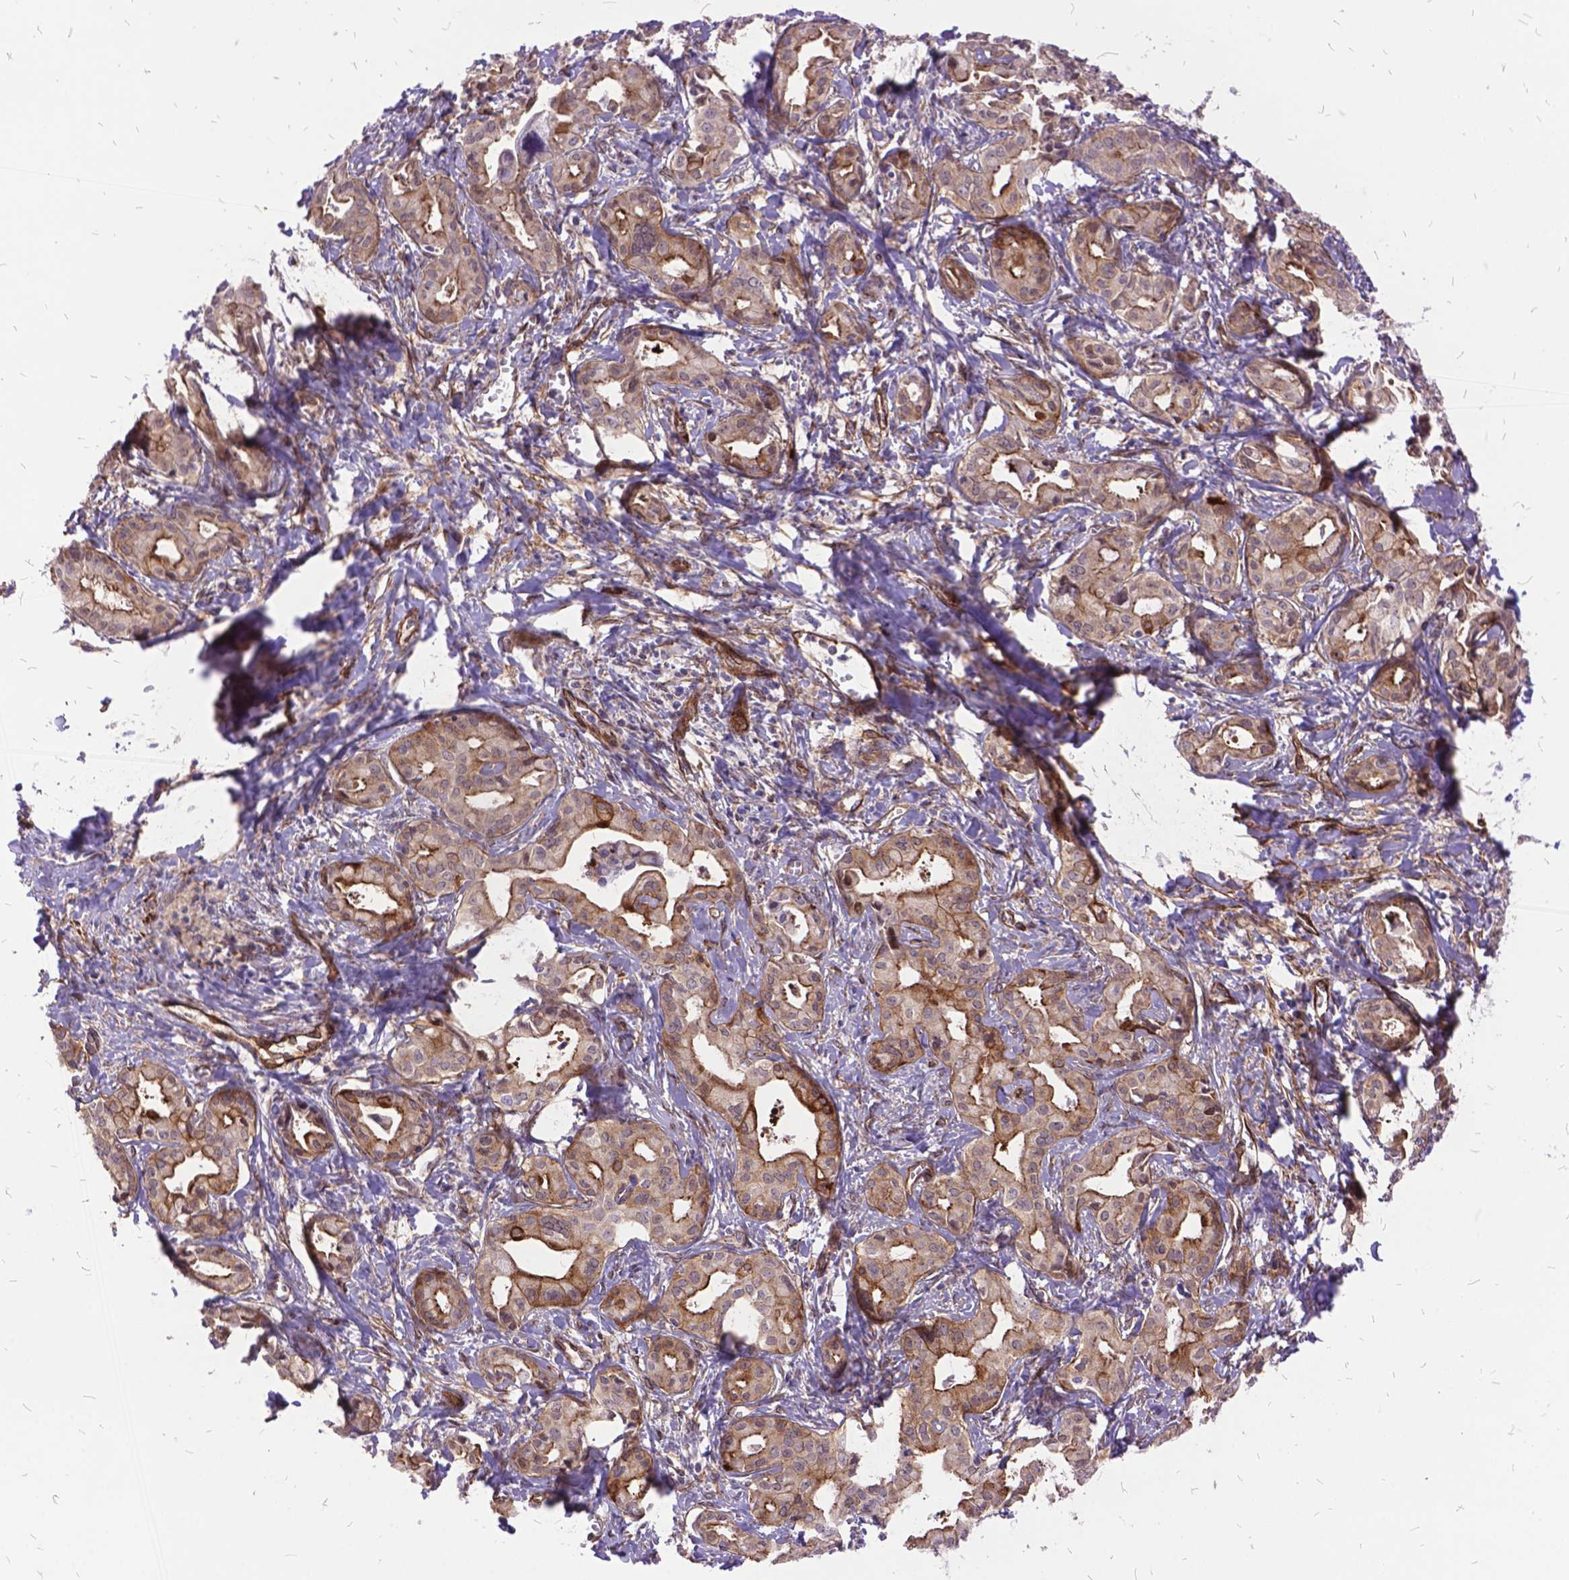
{"staining": {"intensity": "moderate", "quantity": "<25%", "location": "cytoplasmic/membranous"}, "tissue": "liver cancer", "cell_type": "Tumor cells", "image_type": "cancer", "snomed": [{"axis": "morphology", "description": "Cholangiocarcinoma"}, {"axis": "topography", "description": "Liver"}], "caption": "A brown stain highlights moderate cytoplasmic/membranous staining of a protein in liver cancer (cholangiocarcinoma) tumor cells.", "gene": "GRB7", "patient": {"sex": "female", "age": 65}}